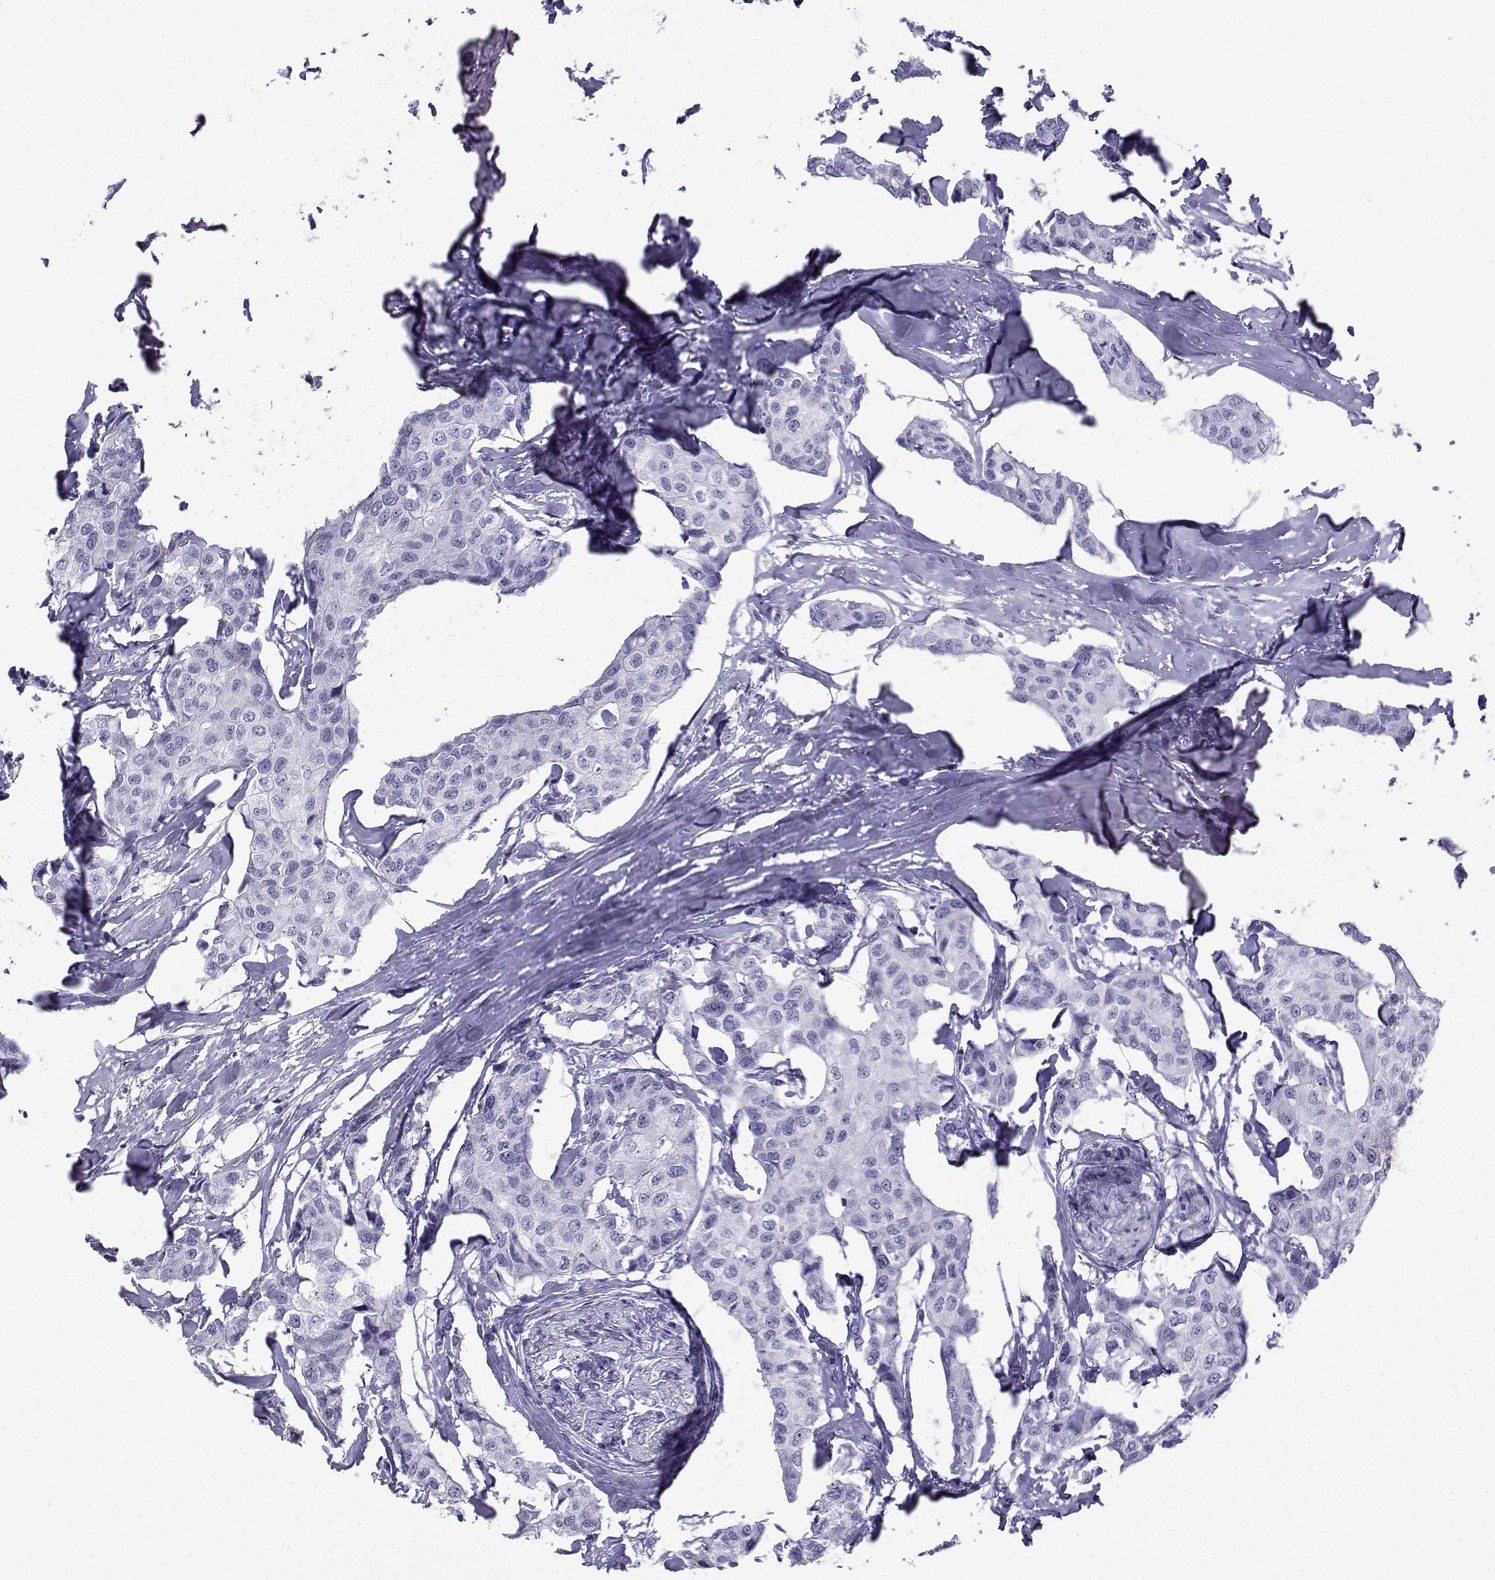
{"staining": {"intensity": "negative", "quantity": "none", "location": "none"}, "tissue": "breast cancer", "cell_type": "Tumor cells", "image_type": "cancer", "snomed": [{"axis": "morphology", "description": "Duct carcinoma"}, {"axis": "topography", "description": "Breast"}], "caption": "DAB (3,3'-diaminobenzidine) immunohistochemical staining of breast cancer (infiltrating ductal carcinoma) exhibits no significant staining in tumor cells.", "gene": "TRIM46", "patient": {"sex": "female", "age": 80}}